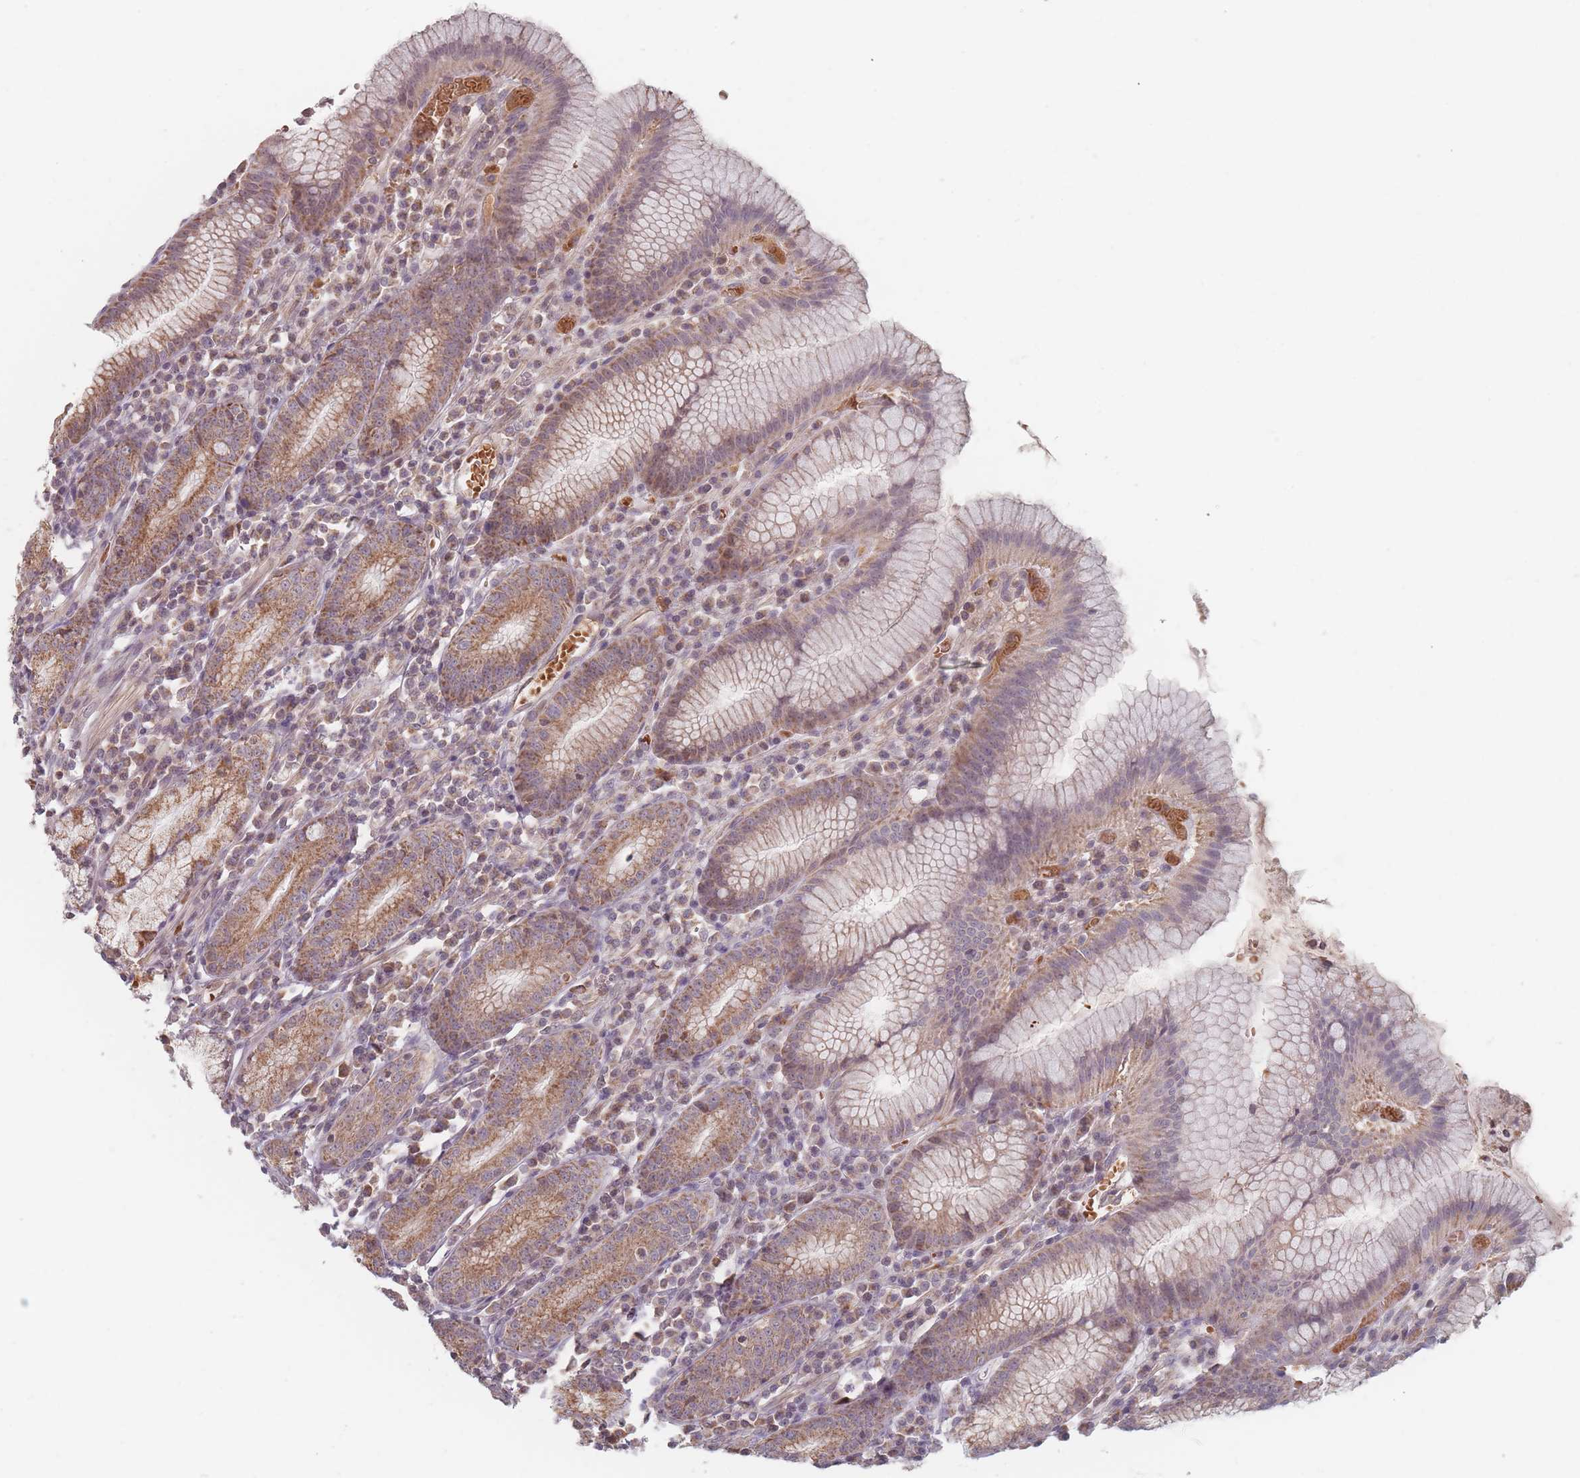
{"staining": {"intensity": "strong", "quantity": "25%-75%", "location": "cytoplasmic/membranous"}, "tissue": "stomach", "cell_type": "Glandular cells", "image_type": "normal", "snomed": [{"axis": "morphology", "description": "Normal tissue, NOS"}, {"axis": "topography", "description": "Stomach"}], "caption": "Protein expression by IHC reveals strong cytoplasmic/membranous positivity in about 25%-75% of glandular cells in normal stomach.", "gene": "OR2M4", "patient": {"sex": "male", "age": 55}}